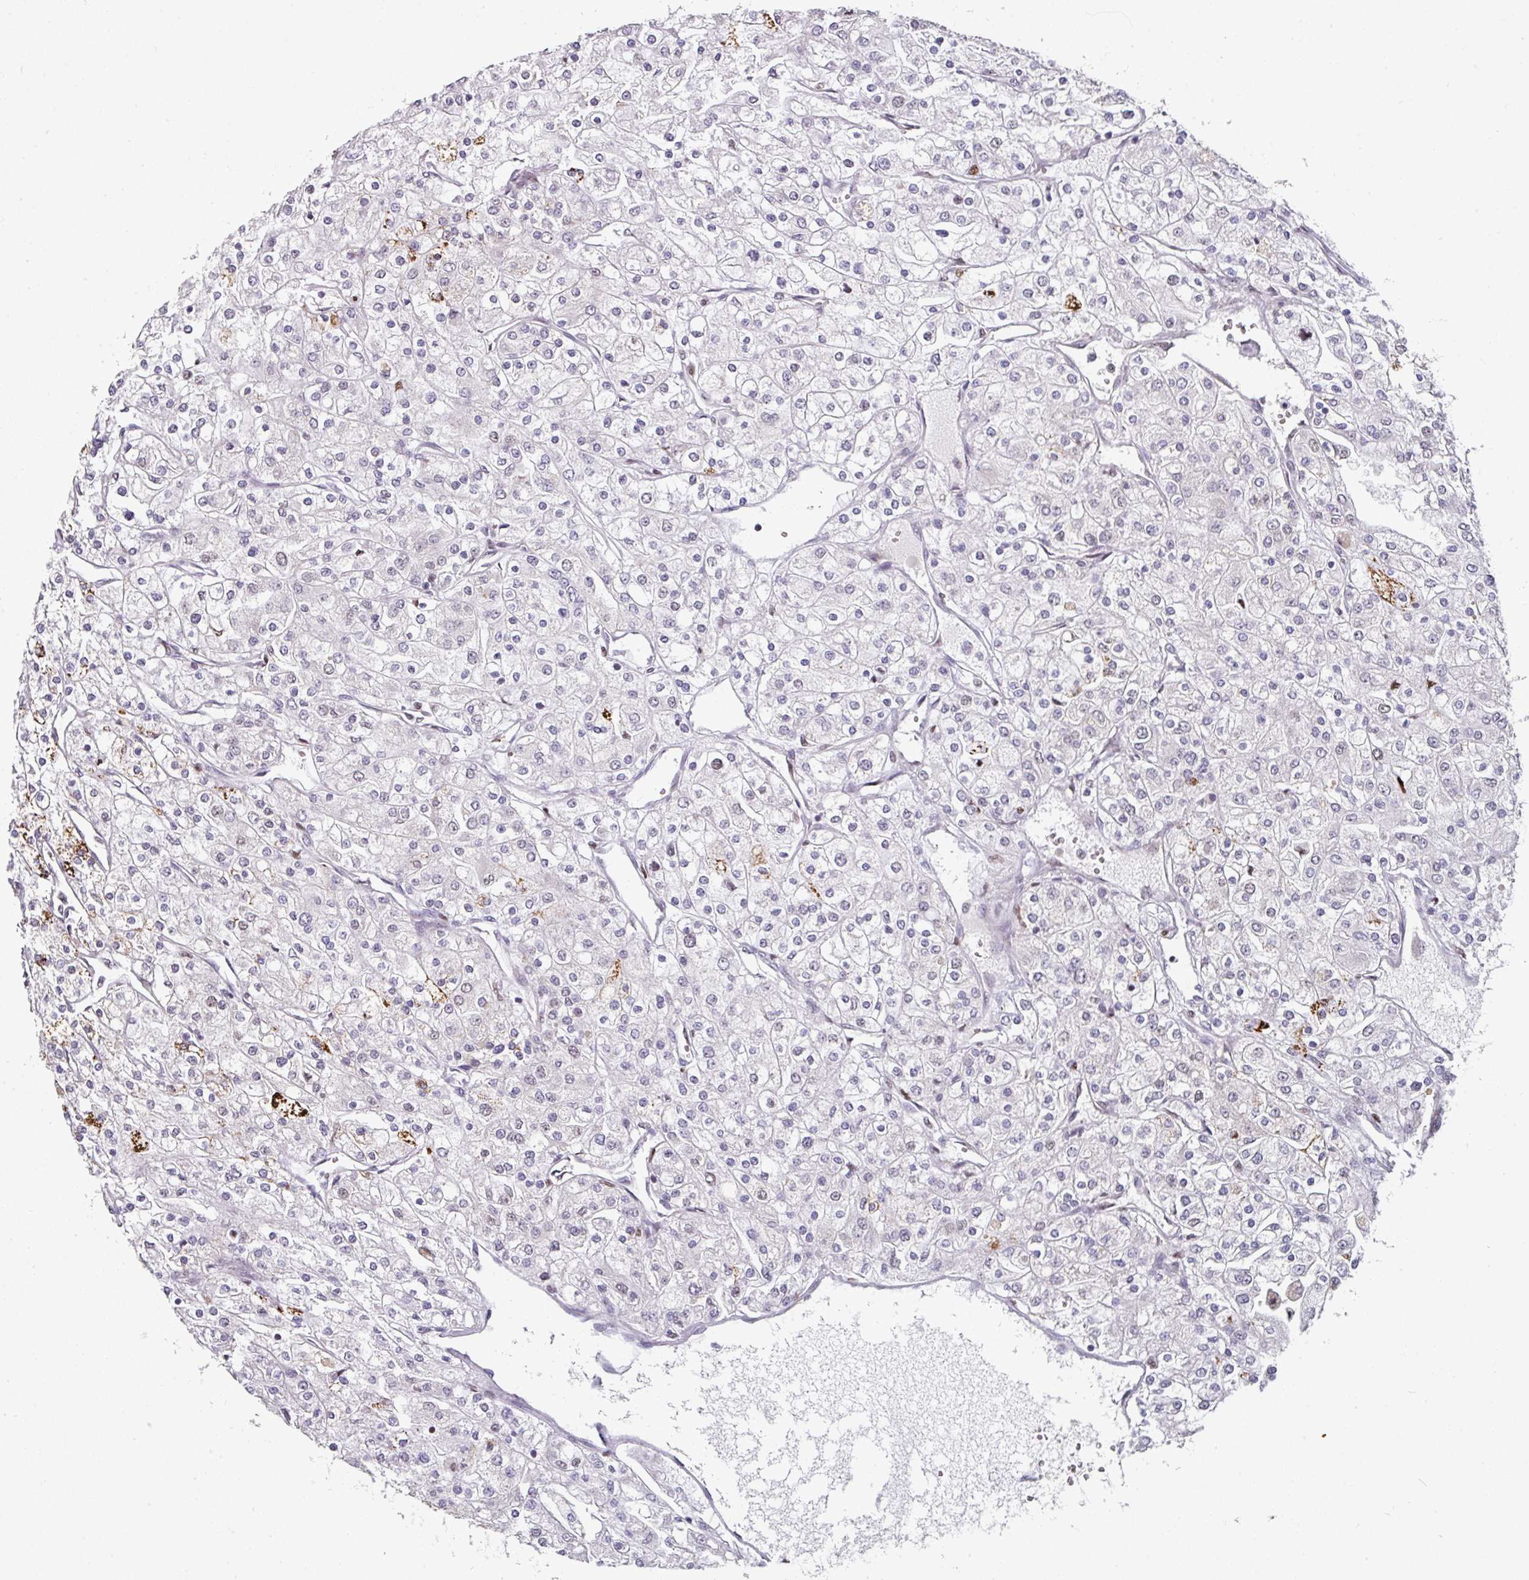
{"staining": {"intensity": "moderate", "quantity": "<25%", "location": "nuclear"}, "tissue": "renal cancer", "cell_type": "Tumor cells", "image_type": "cancer", "snomed": [{"axis": "morphology", "description": "Adenocarcinoma, NOS"}, {"axis": "topography", "description": "Kidney"}], "caption": "Protein expression analysis of renal adenocarcinoma demonstrates moderate nuclear expression in approximately <25% of tumor cells.", "gene": "RAD50", "patient": {"sex": "male", "age": 80}}